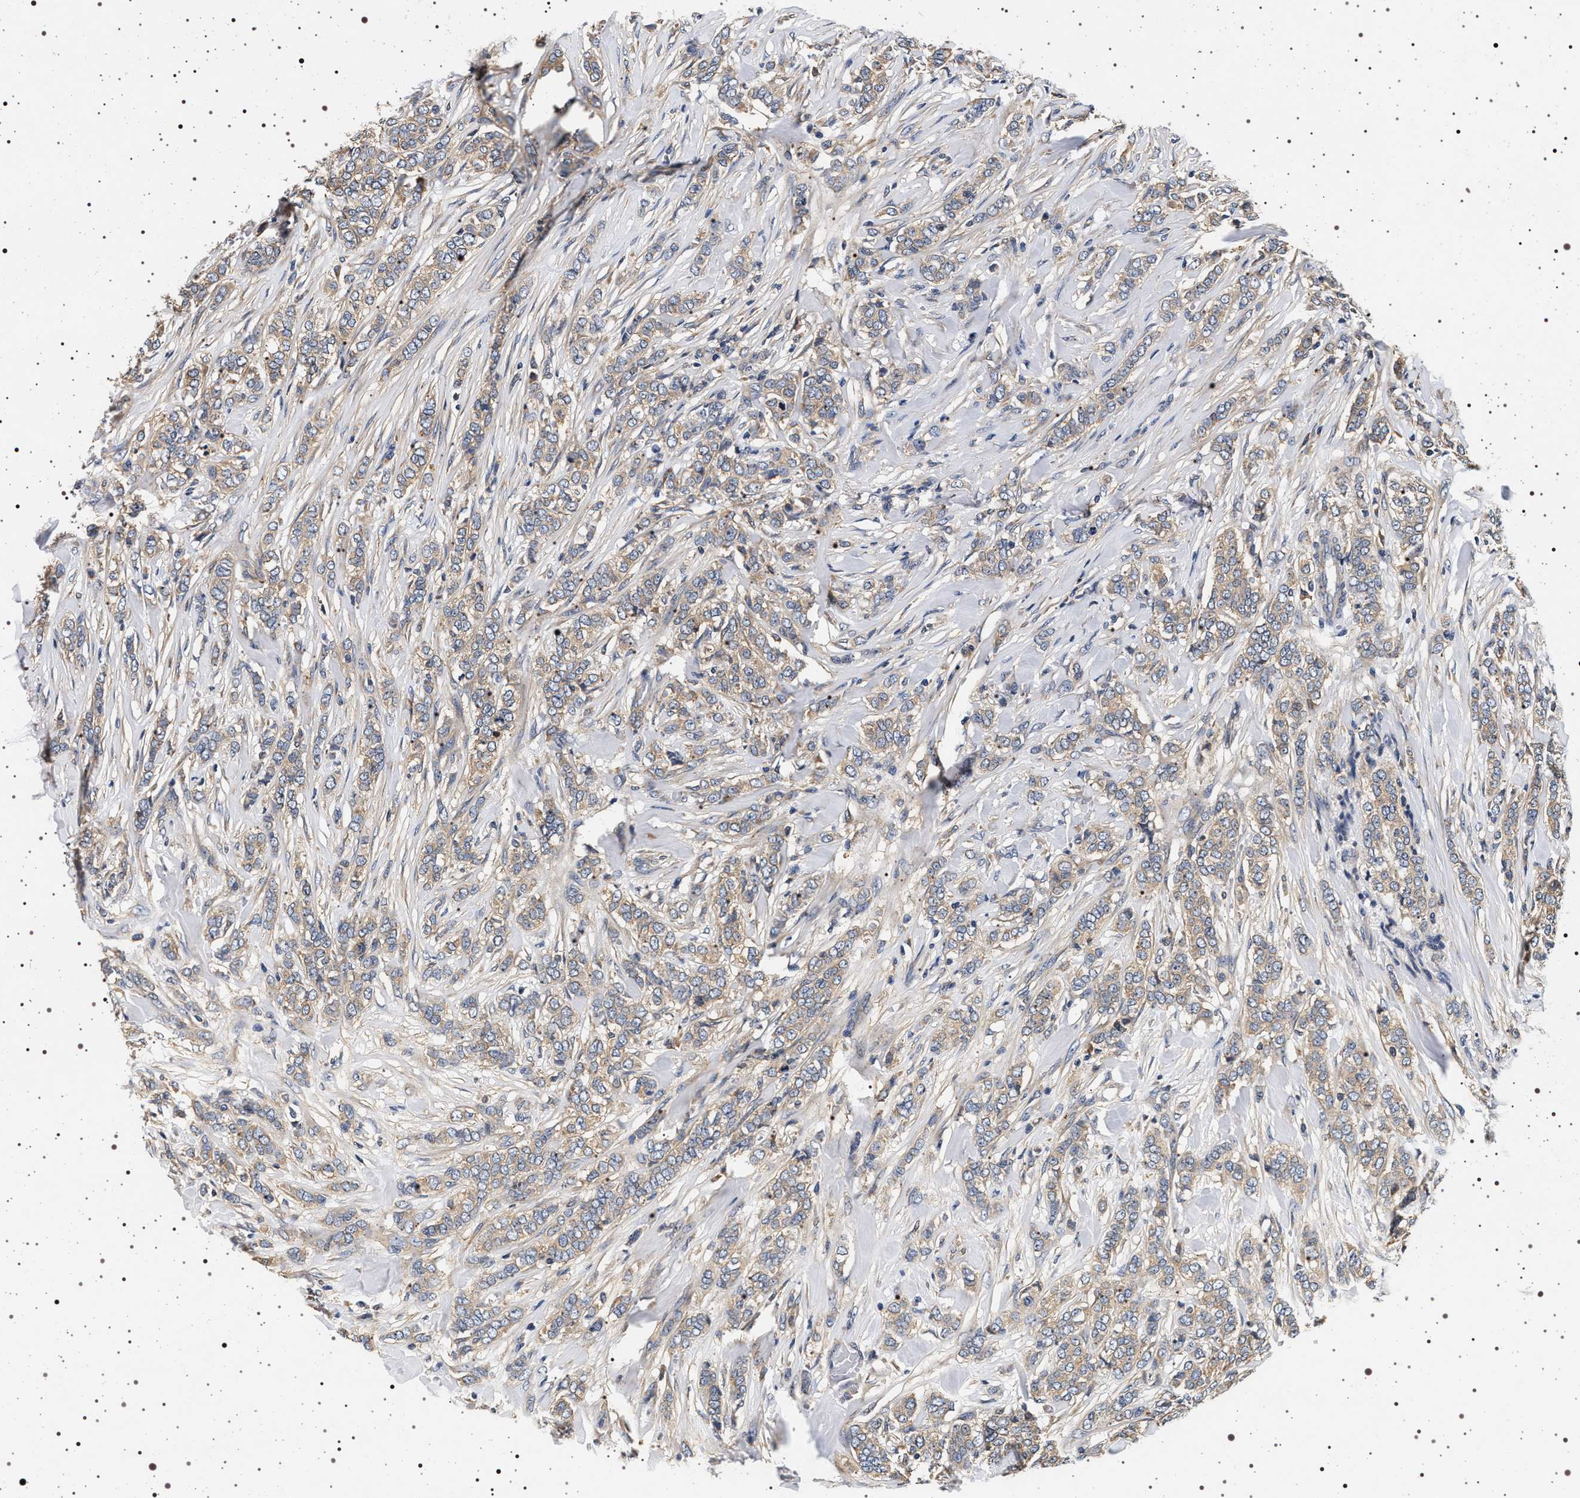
{"staining": {"intensity": "weak", "quantity": ">75%", "location": "cytoplasmic/membranous"}, "tissue": "breast cancer", "cell_type": "Tumor cells", "image_type": "cancer", "snomed": [{"axis": "morphology", "description": "Lobular carcinoma"}, {"axis": "topography", "description": "Skin"}, {"axis": "topography", "description": "Breast"}], "caption": "Approximately >75% of tumor cells in human lobular carcinoma (breast) demonstrate weak cytoplasmic/membranous protein positivity as visualized by brown immunohistochemical staining.", "gene": "DCBLD2", "patient": {"sex": "female", "age": 46}}